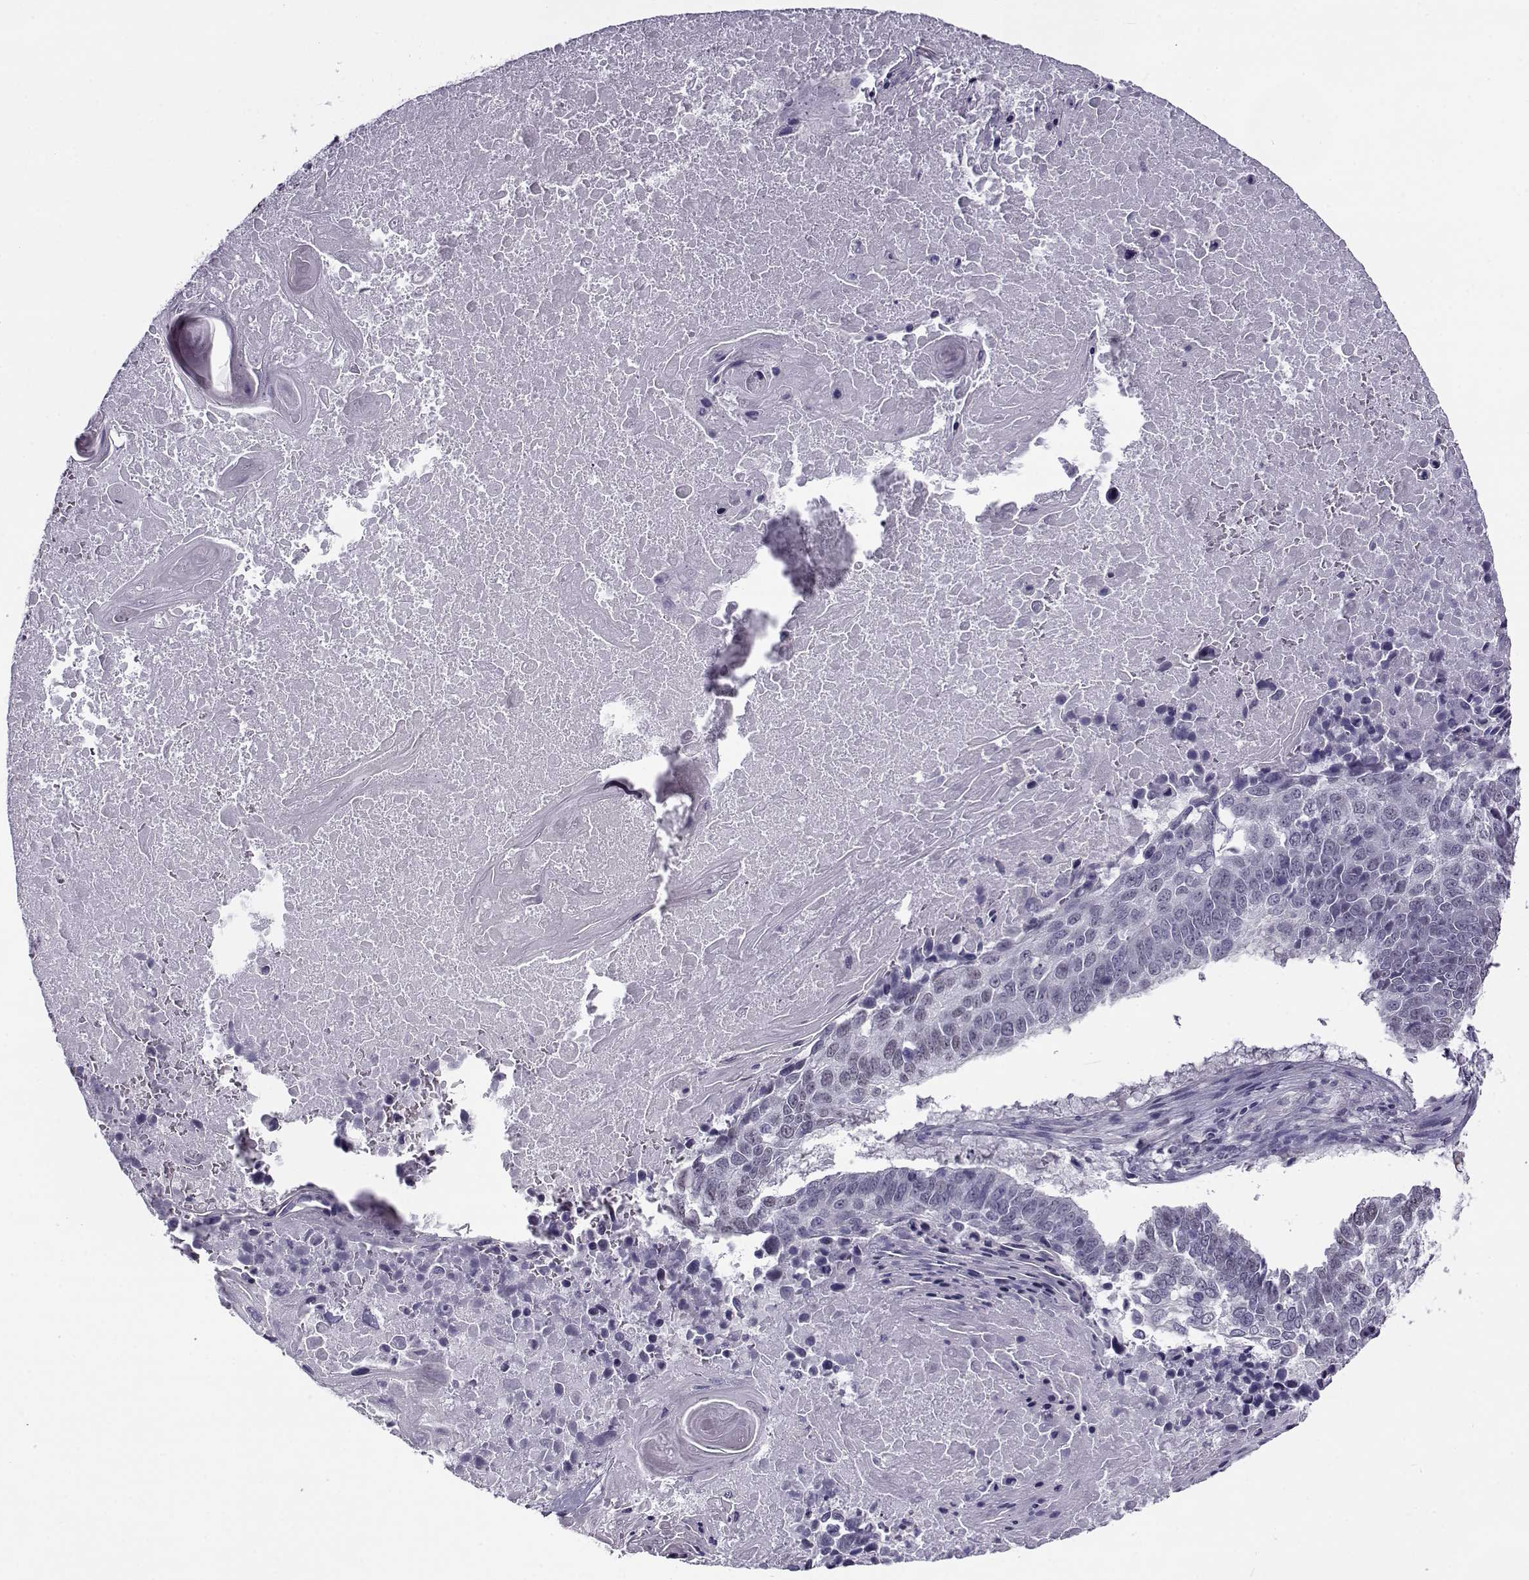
{"staining": {"intensity": "negative", "quantity": "none", "location": "none"}, "tissue": "lung cancer", "cell_type": "Tumor cells", "image_type": "cancer", "snomed": [{"axis": "morphology", "description": "Squamous cell carcinoma, NOS"}, {"axis": "topography", "description": "Lung"}], "caption": "Immunohistochemical staining of lung cancer reveals no significant expression in tumor cells. The staining was performed using DAB to visualize the protein expression in brown, while the nuclei were stained in blue with hematoxylin (Magnification: 20x).", "gene": "TEX55", "patient": {"sex": "male", "age": 73}}